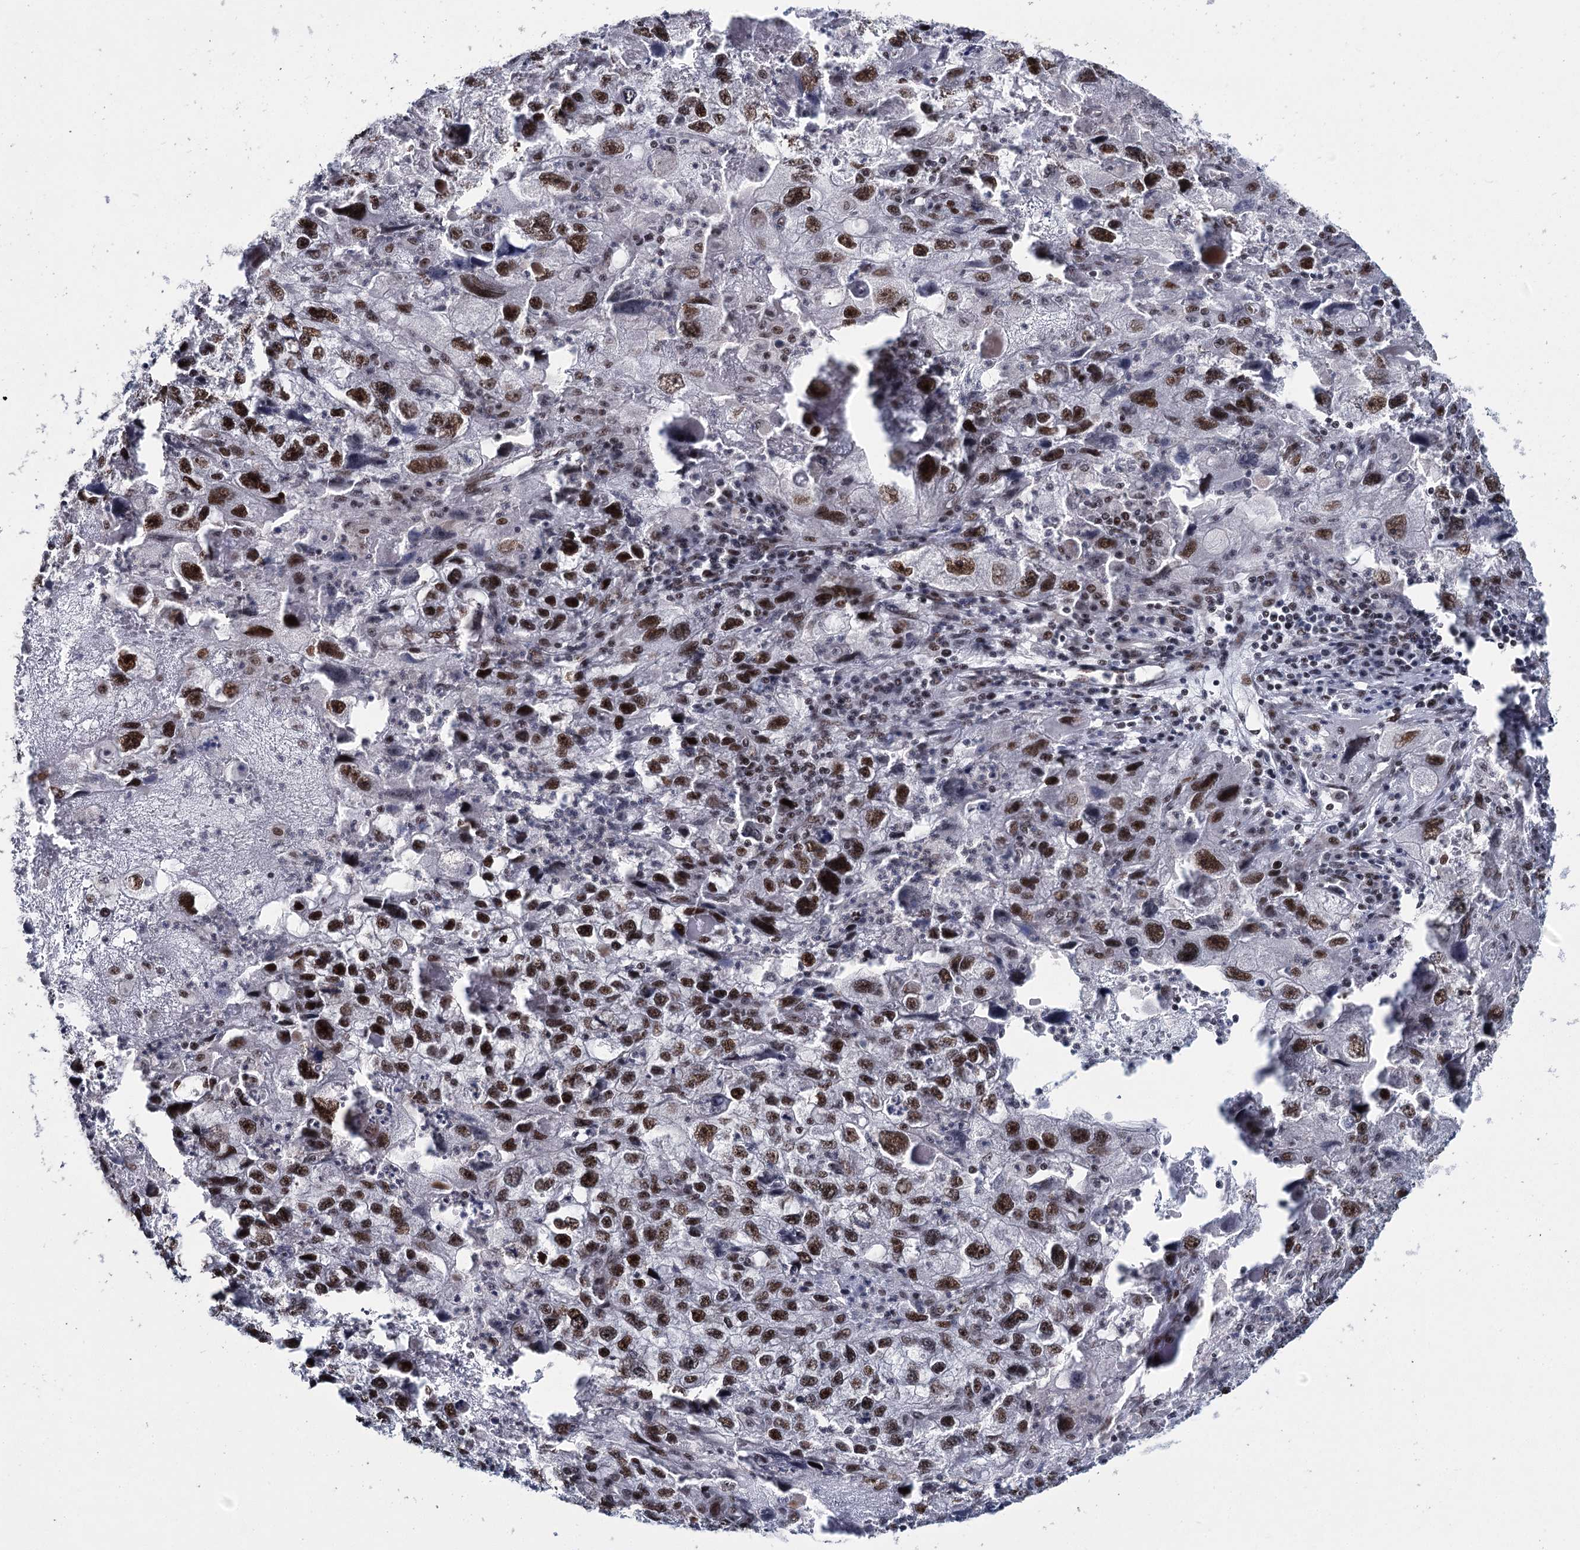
{"staining": {"intensity": "strong", "quantity": ">75%", "location": "nuclear"}, "tissue": "endometrial cancer", "cell_type": "Tumor cells", "image_type": "cancer", "snomed": [{"axis": "morphology", "description": "Adenocarcinoma, NOS"}, {"axis": "topography", "description": "Endometrium"}], "caption": "IHC staining of endometrial cancer, which reveals high levels of strong nuclear positivity in about >75% of tumor cells indicating strong nuclear protein staining. The staining was performed using DAB (brown) for protein detection and nuclei were counterstained in hematoxylin (blue).", "gene": "SCAF8", "patient": {"sex": "female", "age": 49}}